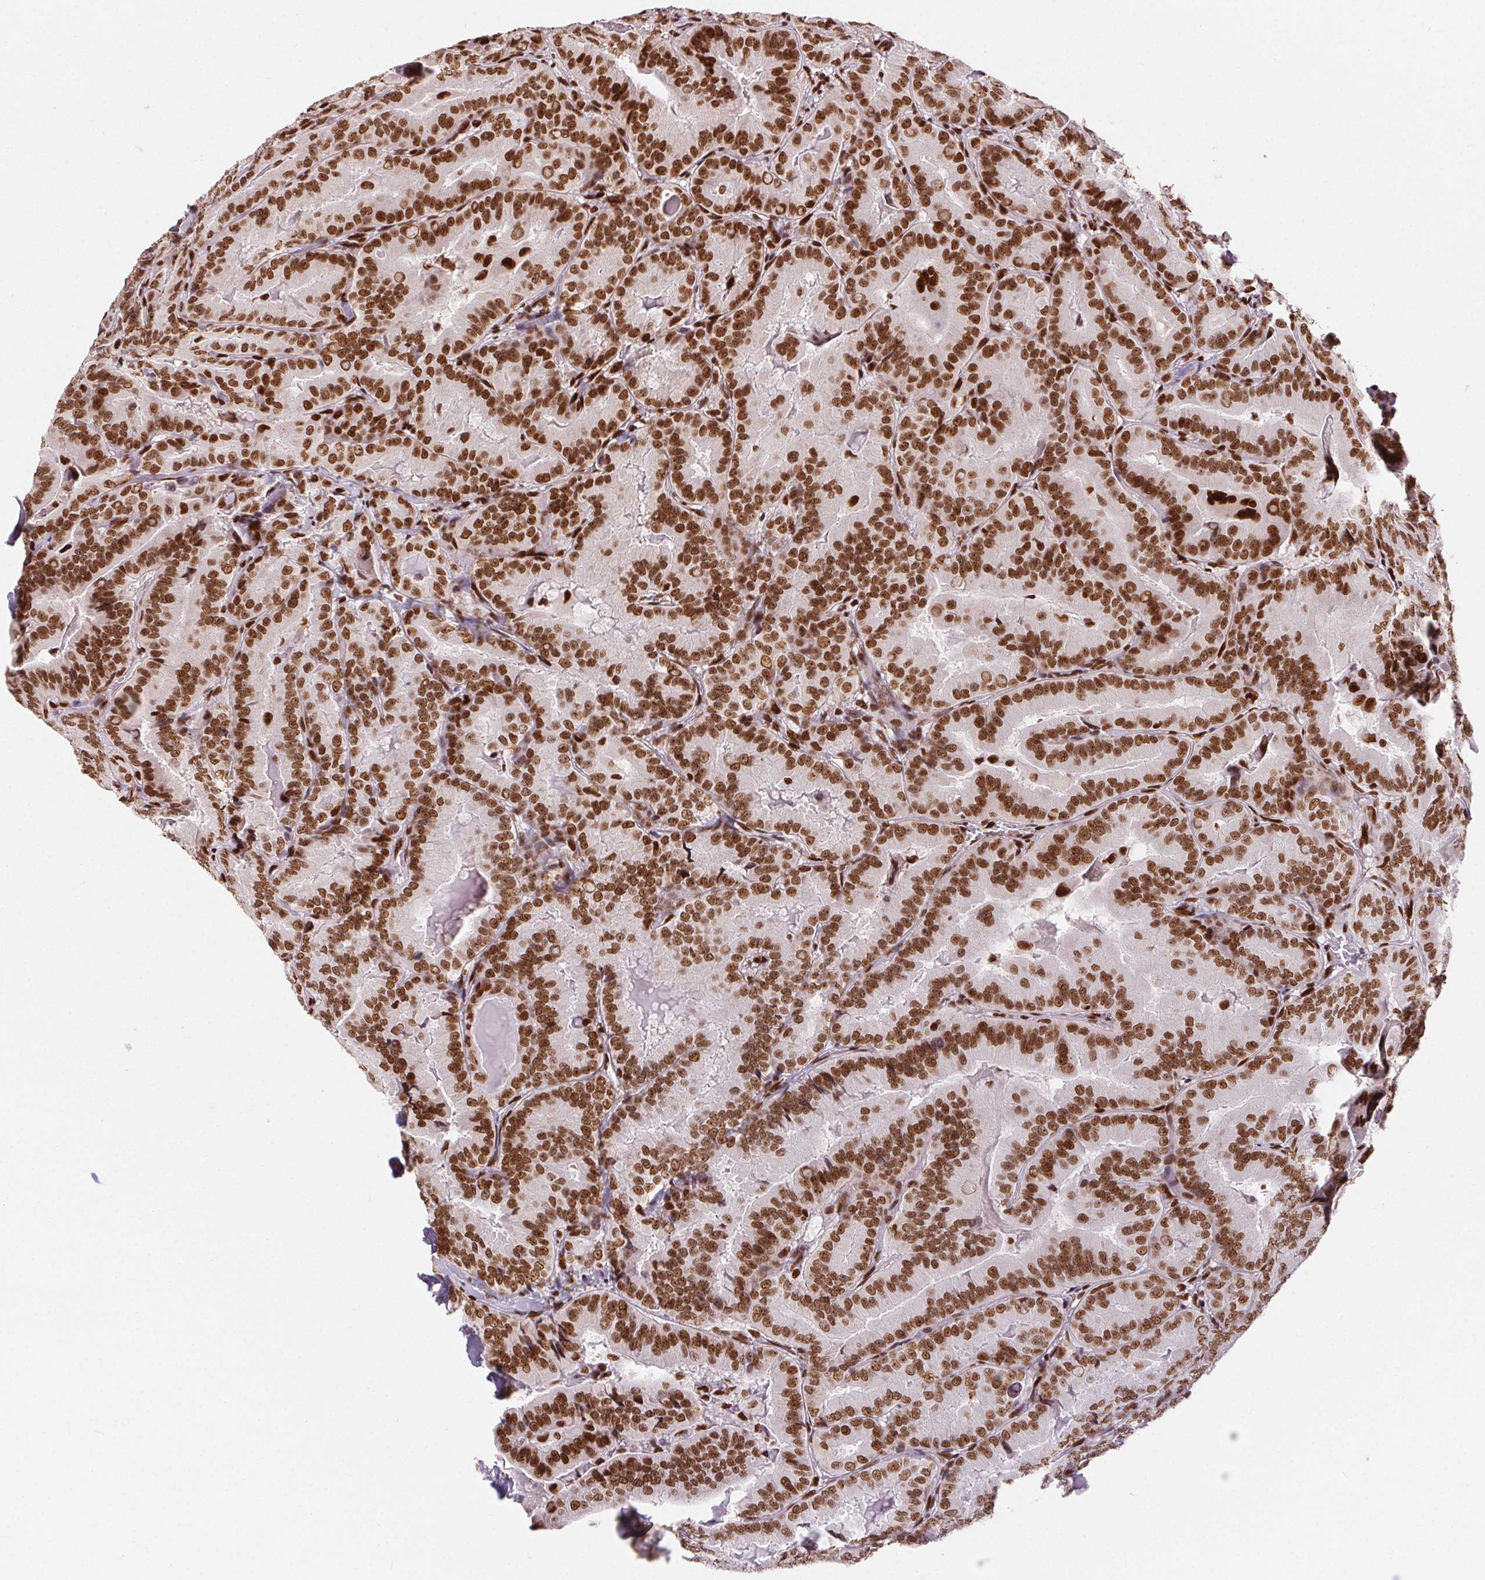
{"staining": {"intensity": "strong", "quantity": ">75%", "location": "nuclear"}, "tissue": "thyroid cancer", "cell_type": "Tumor cells", "image_type": "cancer", "snomed": [{"axis": "morphology", "description": "Papillary adenocarcinoma, NOS"}, {"axis": "topography", "description": "Thyroid gland"}], "caption": "An image showing strong nuclear staining in about >75% of tumor cells in thyroid papillary adenocarcinoma, as visualized by brown immunohistochemical staining.", "gene": "ZNF80", "patient": {"sex": "male", "age": 61}}